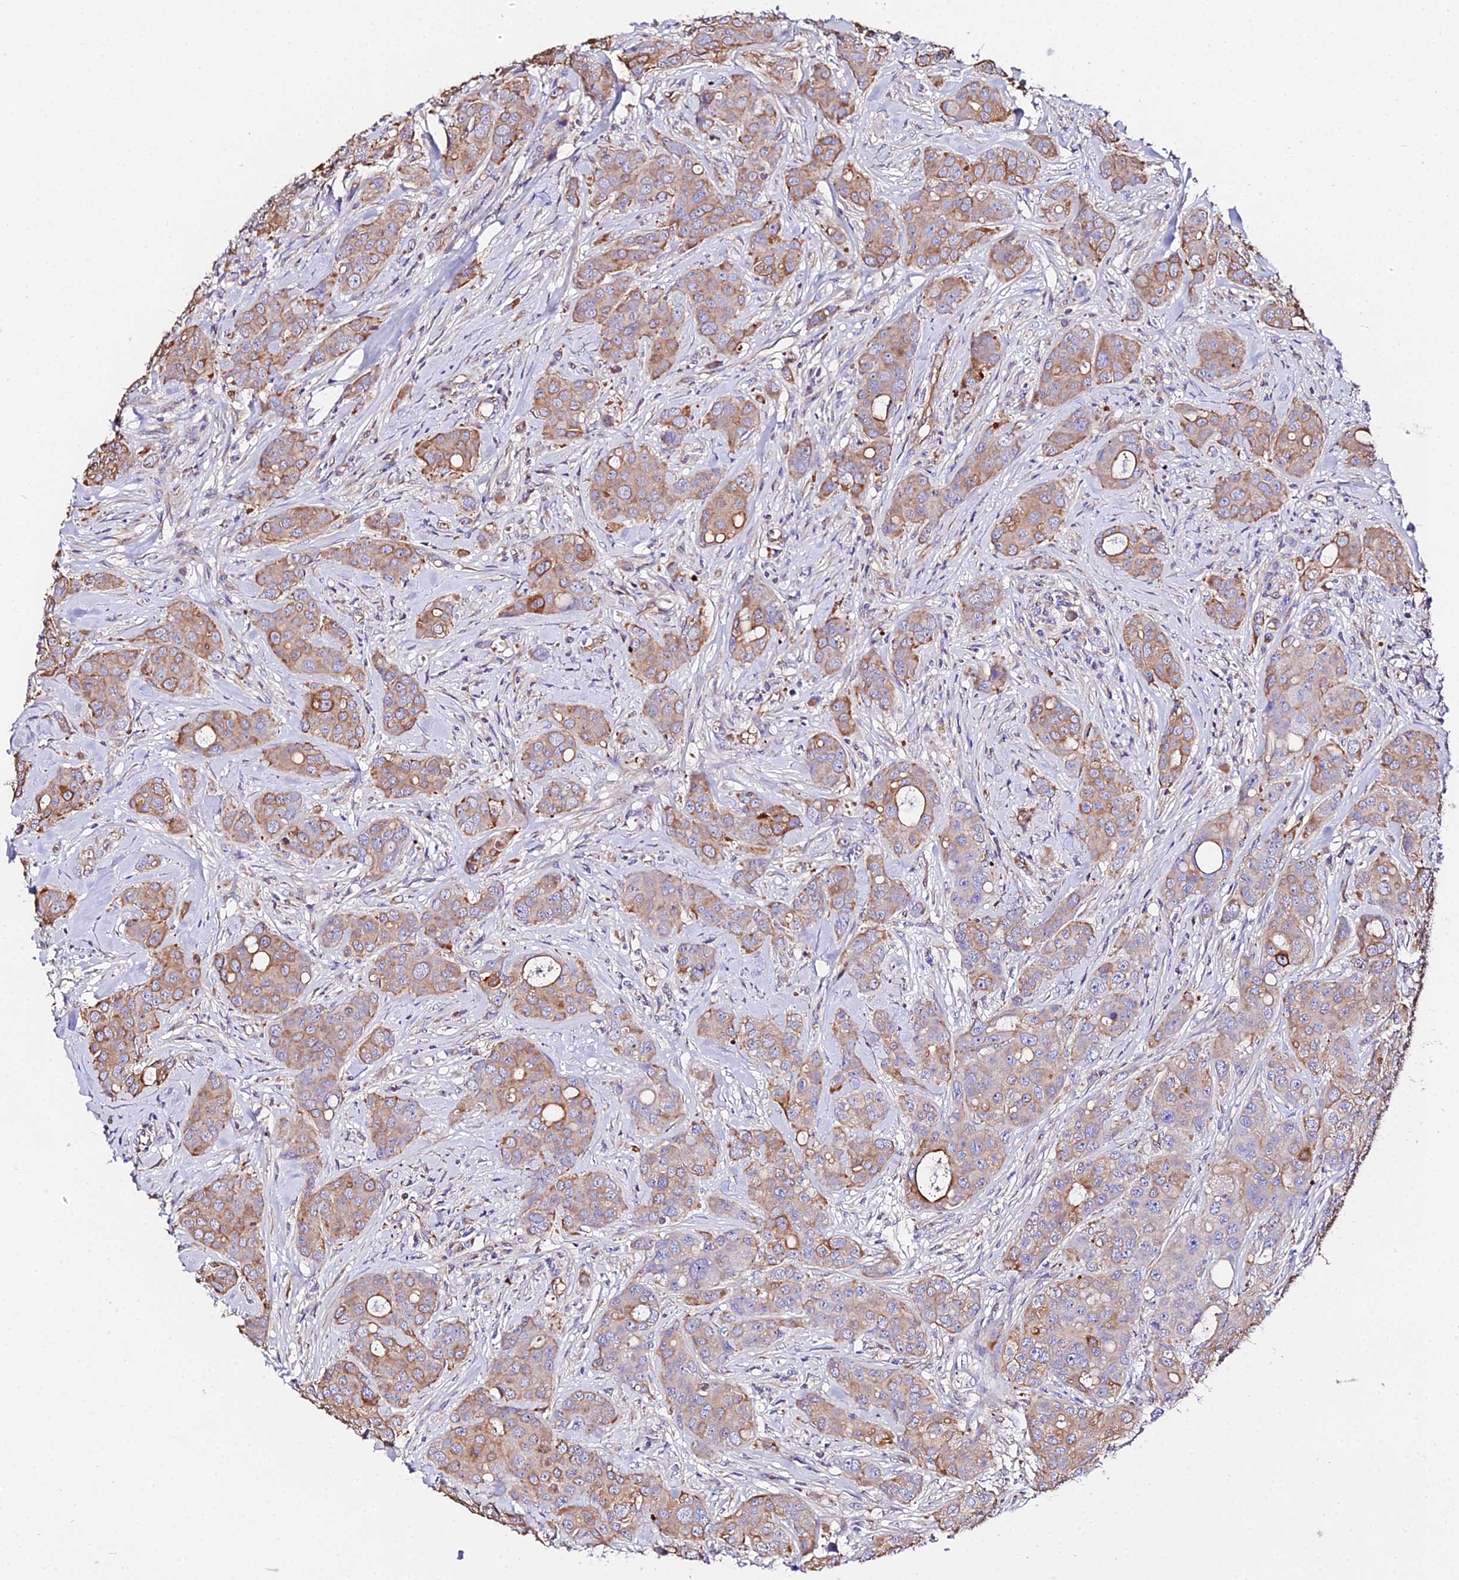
{"staining": {"intensity": "moderate", "quantity": ">75%", "location": "cytoplasmic/membranous"}, "tissue": "breast cancer", "cell_type": "Tumor cells", "image_type": "cancer", "snomed": [{"axis": "morphology", "description": "Duct carcinoma"}, {"axis": "topography", "description": "Breast"}], "caption": "This image shows immunohistochemistry (IHC) staining of breast cancer (invasive ductal carcinoma), with medium moderate cytoplasmic/membranous expression in approximately >75% of tumor cells.", "gene": "DAW1", "patient": {"sex": "female", "age": 43}}